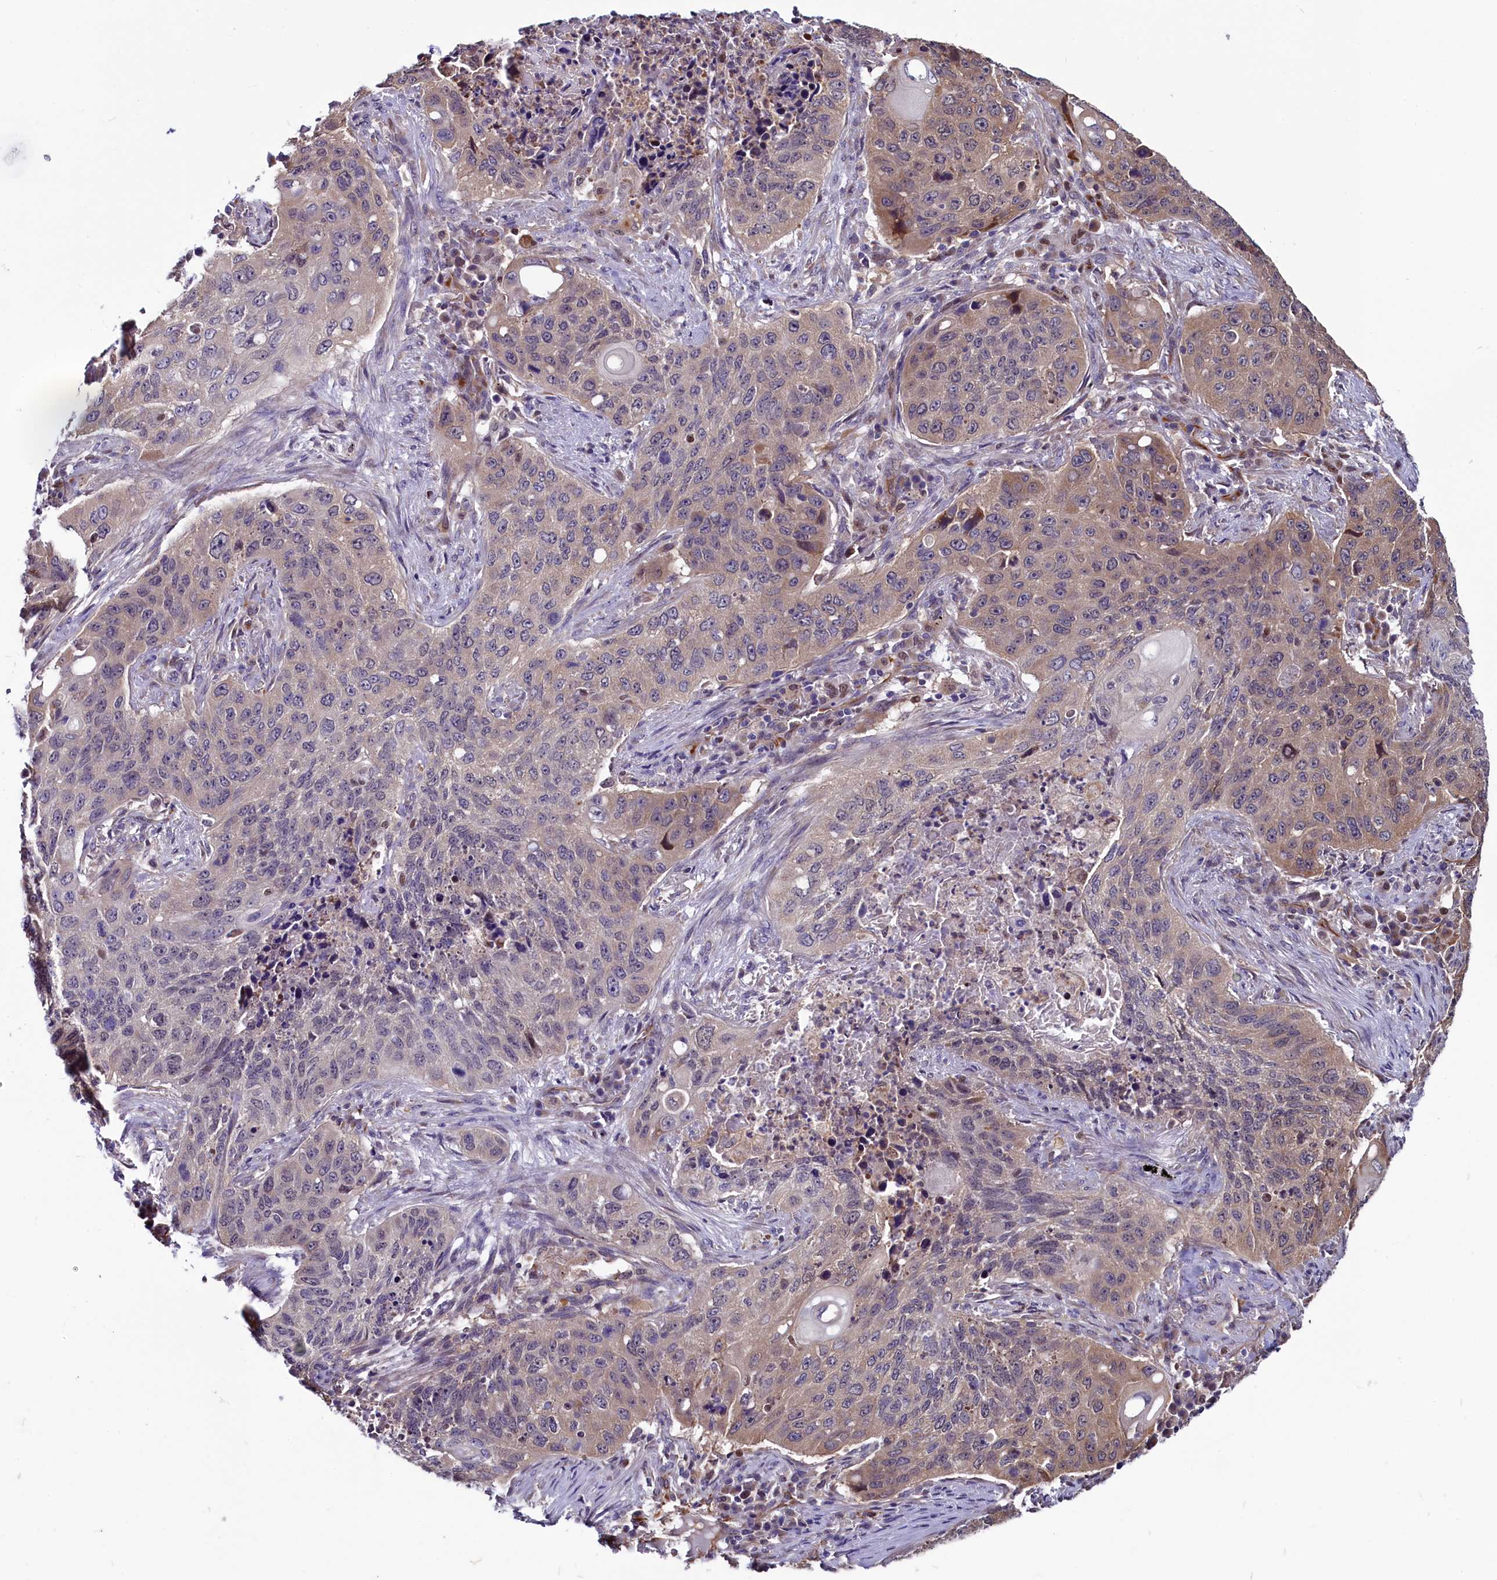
{"staining": {"intensity": "weak", "quantity": "25%-75%", "location": "cytoplasmic/membranous"}, "tissue": "lung cancer", "cell_type": "Tumor cells", "image_type": "cancer", "snomed": [{"axis": "morphology", "description": "Squamous cell carcinoma, NOS"}, {"axis": "topography", "description": "Lung"}], "caption": "Immunohistochemistry (IHC) of squamous cell carcinoma (lung) reveals low levels of weak cytoplasmic/membranous expression in about 25%-75% of tumor cells.", "gene": "PDILT", "patient": {"sex": "female", "age": 63}}